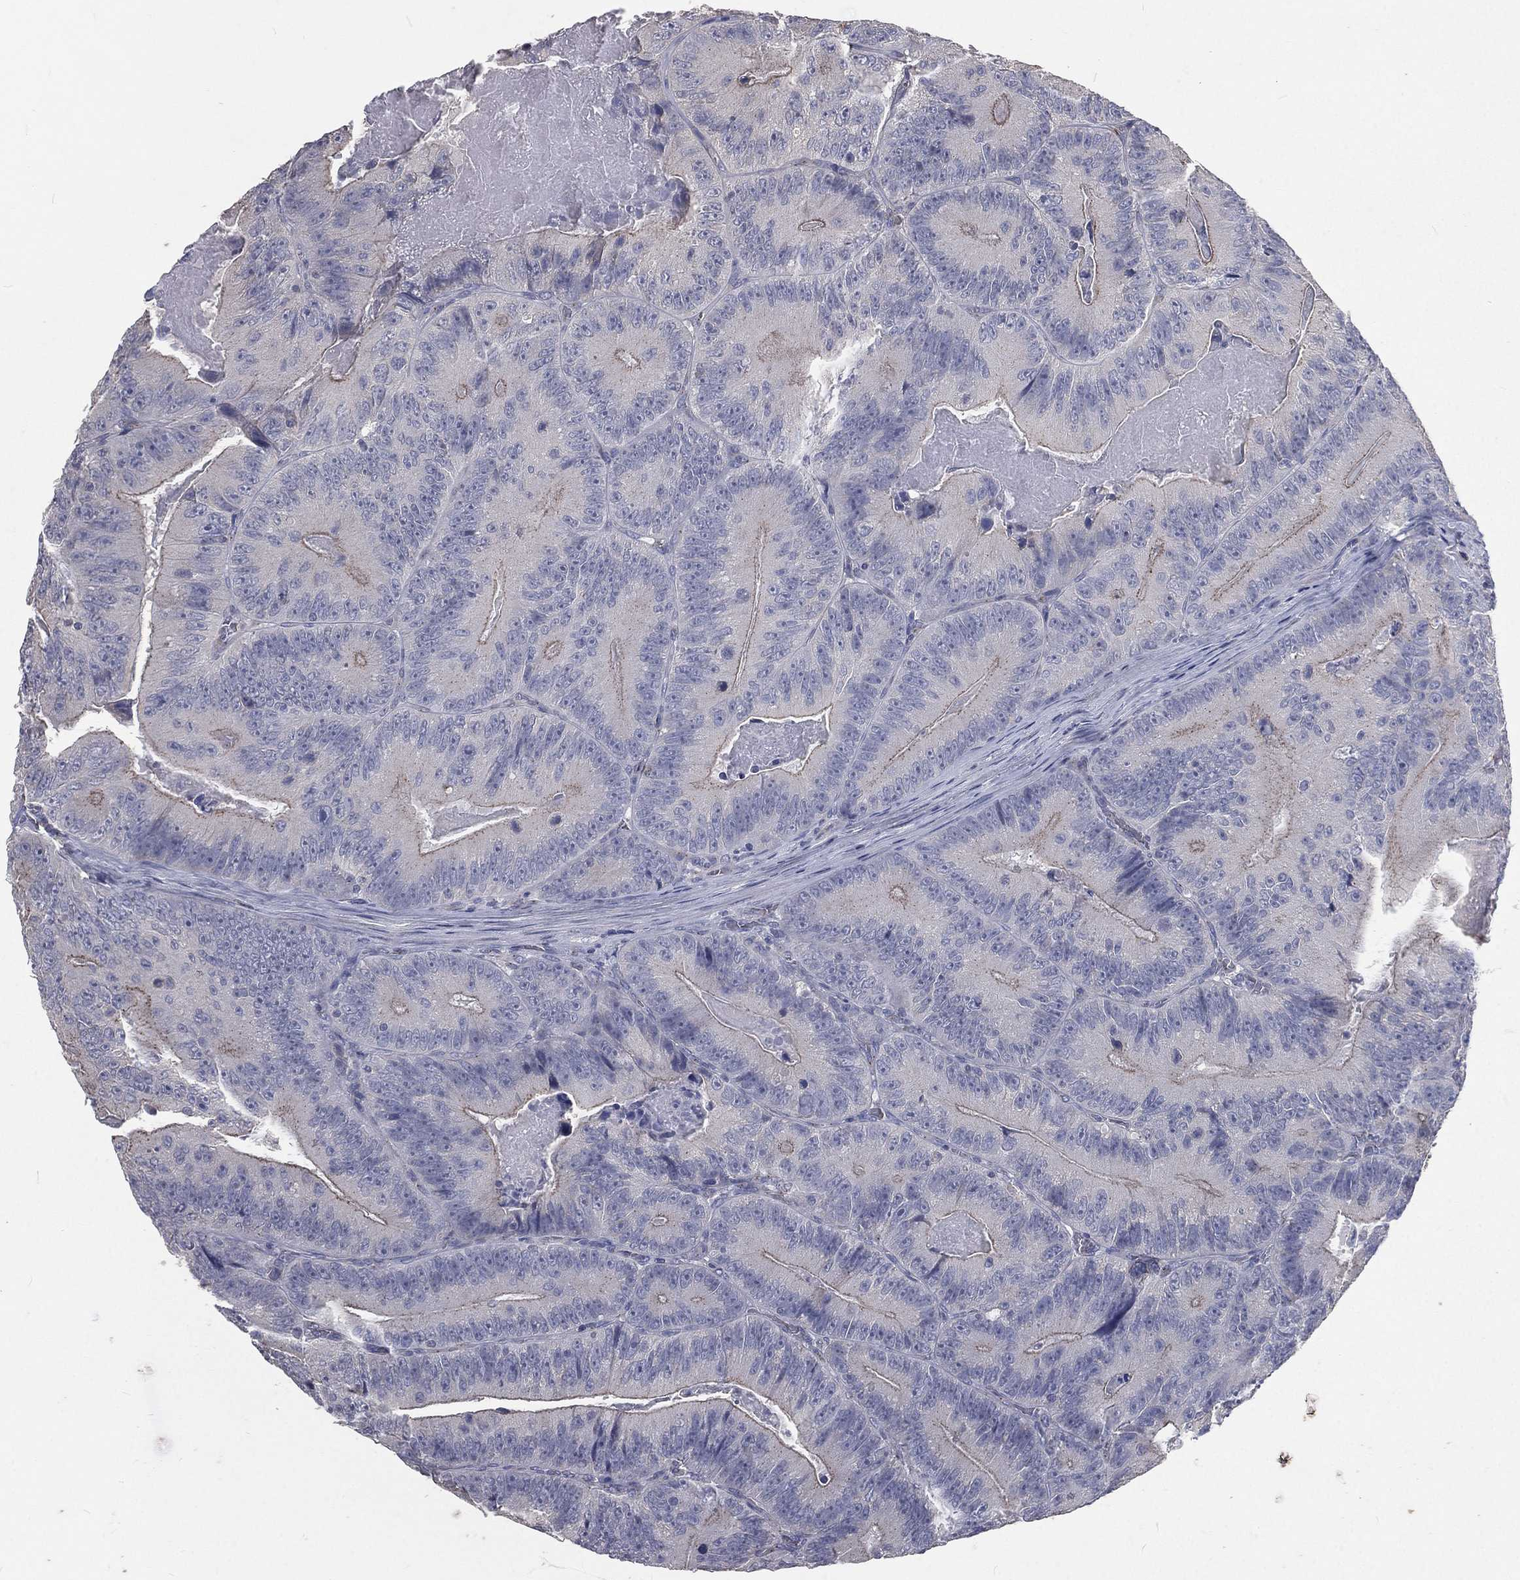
{"staining": {"intensity": "negative", "quantity": "none", "location": "none"}, "tissue": "colorectal cancer", "cell_type": "Tumor cells", "image_type": "cancer", "snomed": [{"axis": "morphology", "description": "Adenocarcinoma, NOS"}, {"axis": "topography", "description": "Colon"}], "caption": "Human colorectal cancer (adenocarcinoma) stained for a protein using immunohistochemistry (IHC) demonstrates no expression in tumor cells.", "gene": "CROCC", "patient": {"sex": "female", "age": 86}}